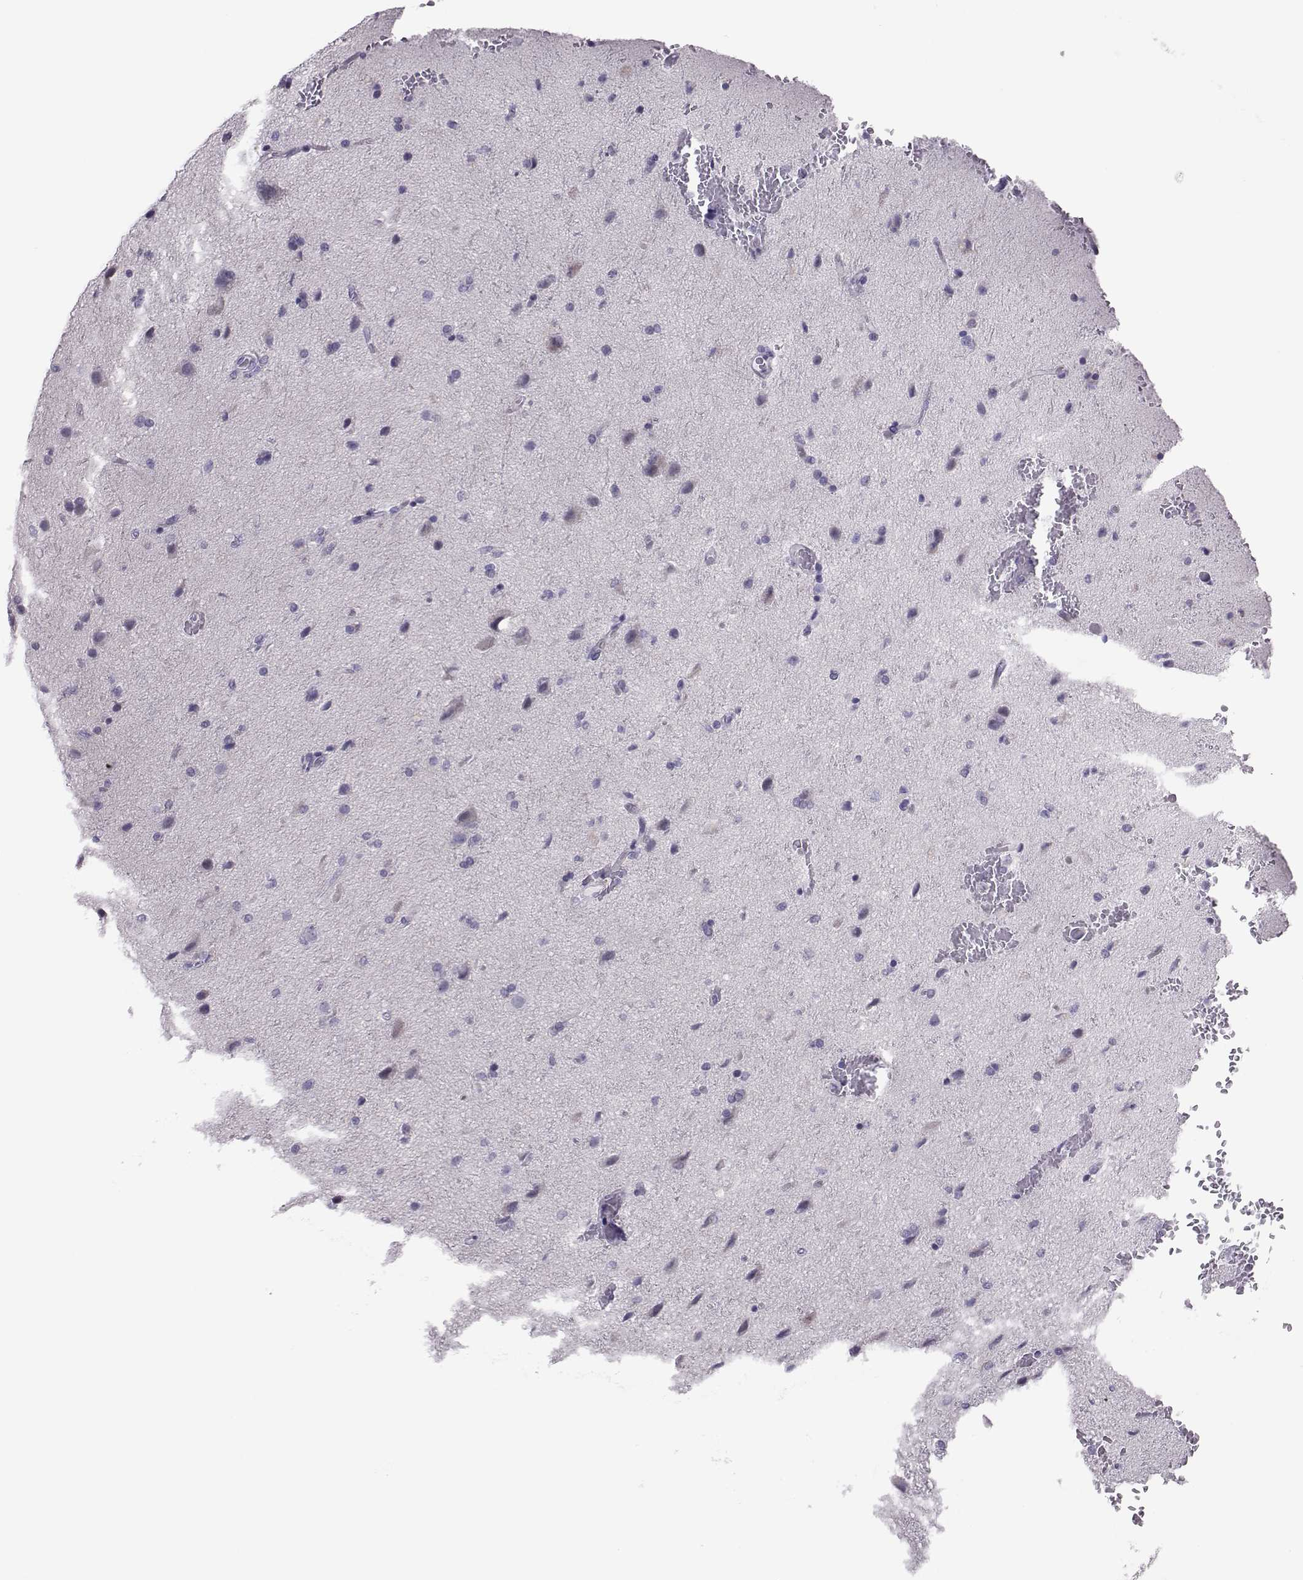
{"staining": {"intensity": "negative", "quantity": "none", "location": "none"}, "tissue": "glioma", "cell_type": "Tumor cells", "image_type": "cancer", "snomed": [{"axis": "morphology", "description": "Glioma, malignant, High grade"}, {"axis": "topography", "description": "Brain"}], "caption": "The micrograph reveals no significant expression in tumor cells of malignant glioma (high-grade). Brightfield microscopy of immunohistochemistry stained with DAB (brown) and hematoxylin (blue), captured at high magnification.", "gene": "TRPM7", "patient": {"sex": "male", "age": 68}}